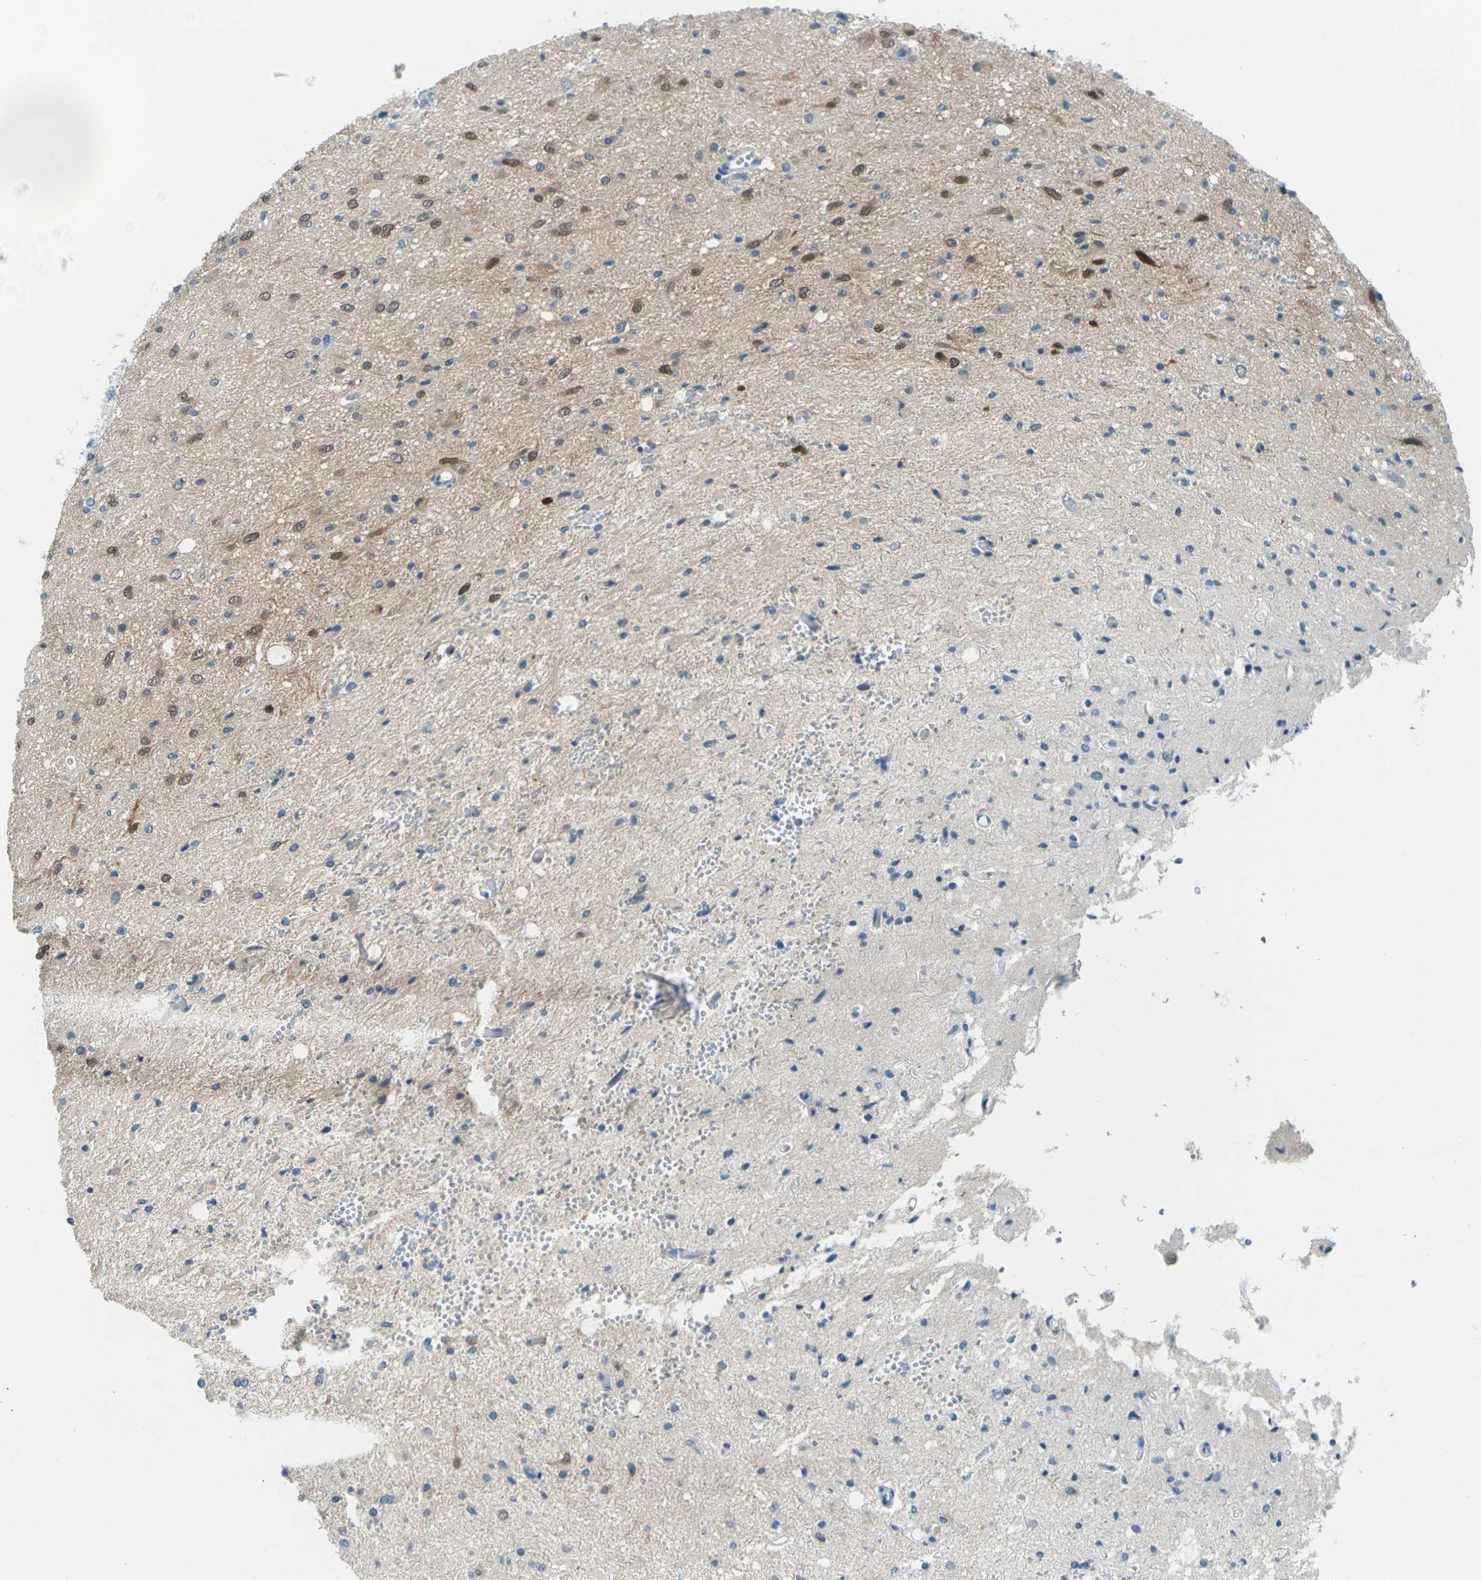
{"staining": {"intensity": "moderate", "quantity": "25%-75%", "location": "cytoplasmic/membranous,nuclear"}, "tissue": "glioma", "cell_type": "Tumor cells", "image_type": "cancer", "snomed": [{"axis": "morphology", "description": "Glioma, malignant, Low grade"}, {"axis": "topography", "description": "Brain"}], "caption": "A histopathology image of human malignant glioma (low-grade) stained for a protein shows moderate cytoplasmic/membranous and nuclear brown staining in tumor cells. The staining is performed using DAB (3,3'-diaminobenzidine) brown chromogen to label protein expression. The nuclei are counter-stained blue using hematoxylin.", "gene": "NANOS2", "patient": {"sex": "male", "age": 77}}